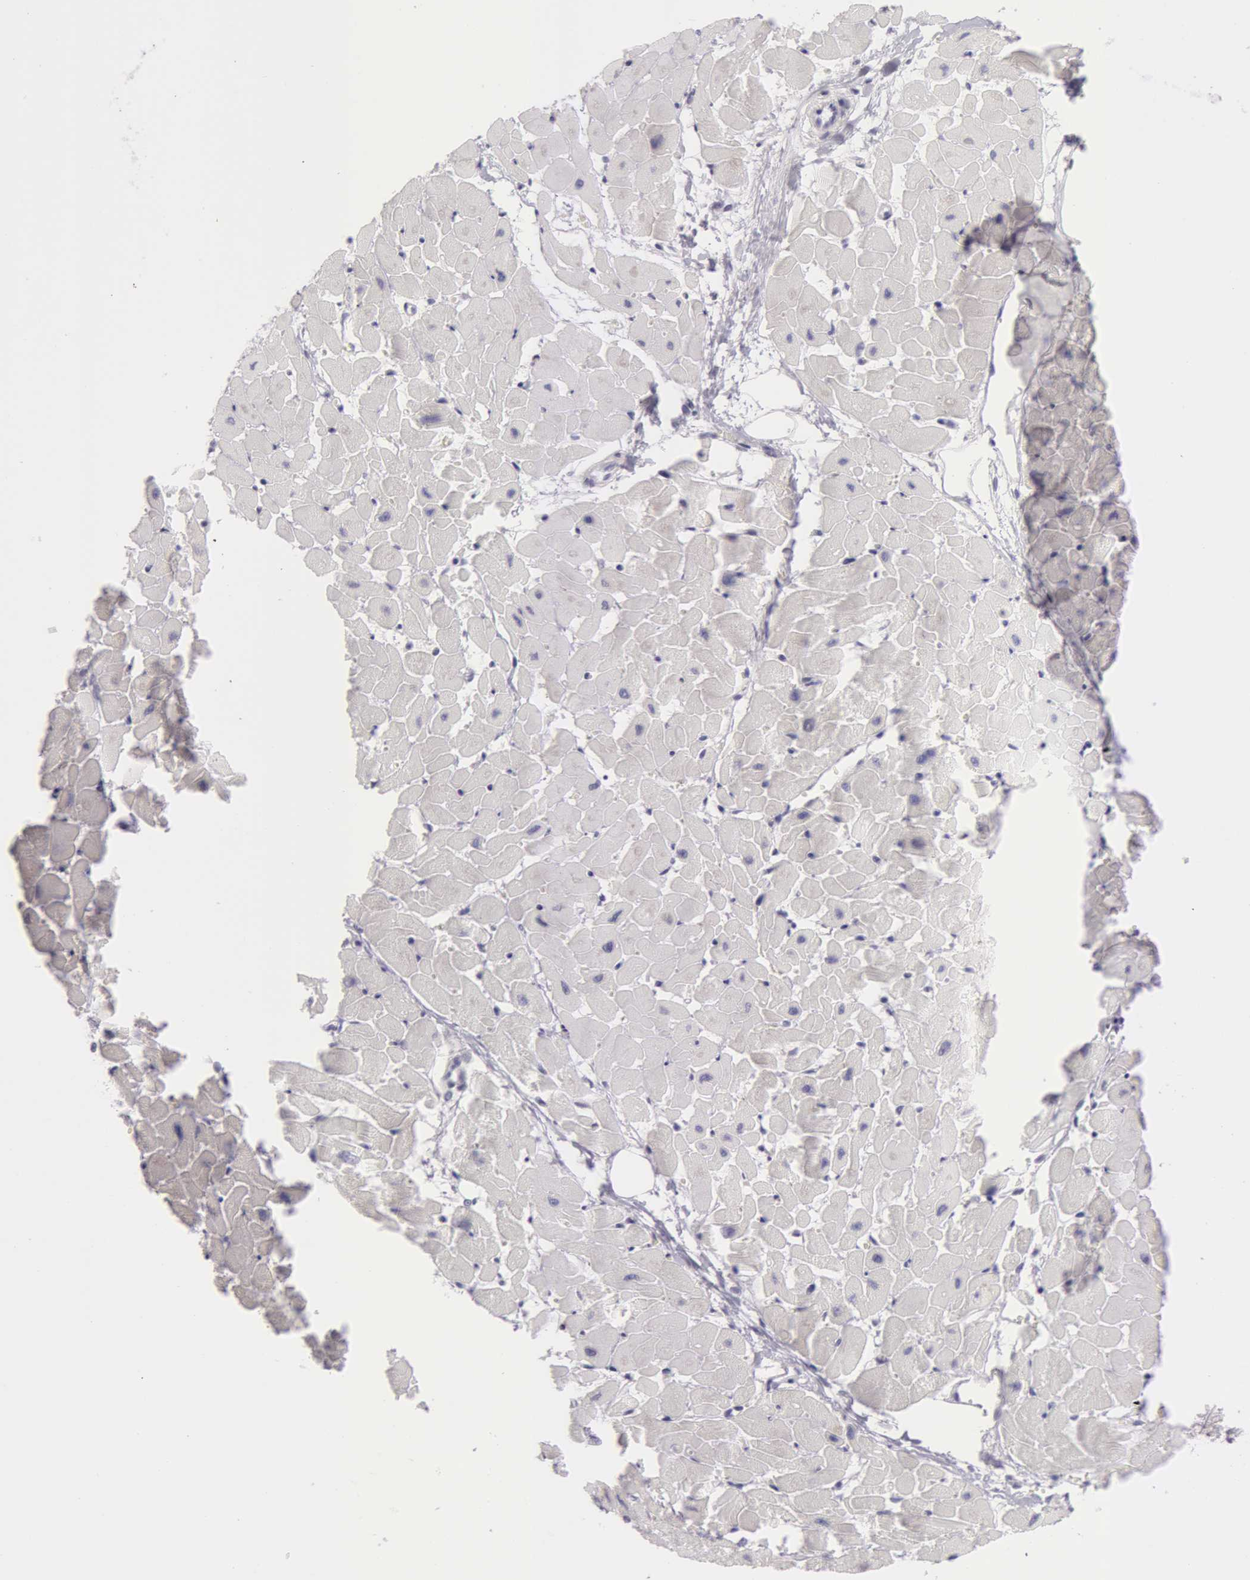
{"staining": {"intensity": "negative", "quantity": "none", "location": "none"}, "tissue": "heart muscle", "cell_type": "Cardiomyocytes", "image_type": "normal", "snomed": [{"axis": "morphology", "description": "Normal tissue, NOS"}, {"axis": "topography", "description": "Heart"}], "caption": "This is an IHC histopathology image of benign human heart muscle. There is no expression in cardiomyocytes.", "gene": "AMACR", "patient": {"sex": "female", "age": 19}}